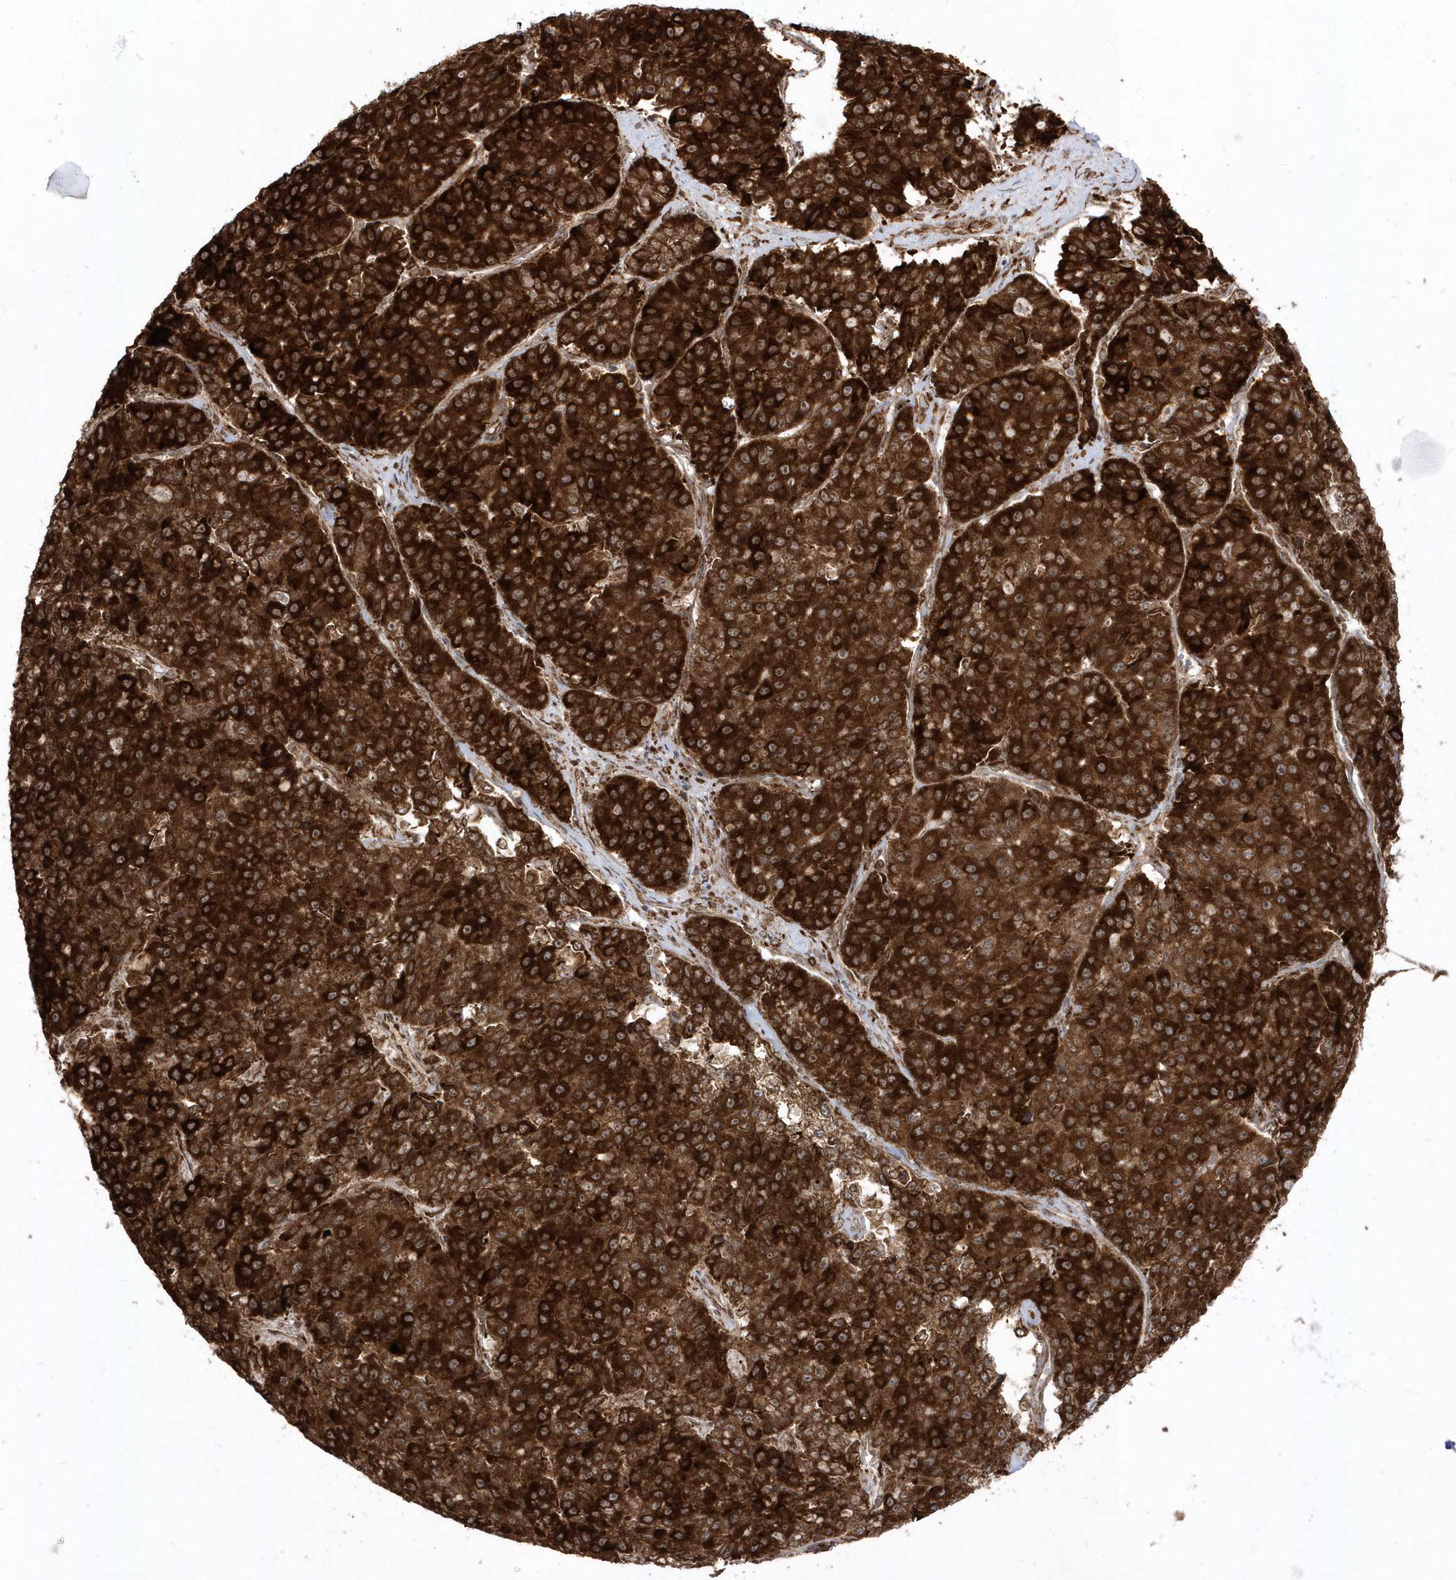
{"staining": {"intensity": "strong", "quantity": ">75%", "location": "cytoplasmic/membranous,nuclear"}, "tissue": "pancreatic cancer", "cell_type": "Tumor cells", "image_type": "cancer", "snomed": [{"axis": "morphology", "description": "Adenocarcinoma, NOS"}, {"axis": "topography", "description": "Pancreas"}], "caption": "An immunohistochemistry (IHC) image of tumor tissue is shown. Protein staining in brown labels strong cytoplasmic/membranous and nuclear positivity in adenocarcinoma (pancreatic) within tumor cells.", "gene": "EPC2", "patient": {"sex": "male", "age": 50}}